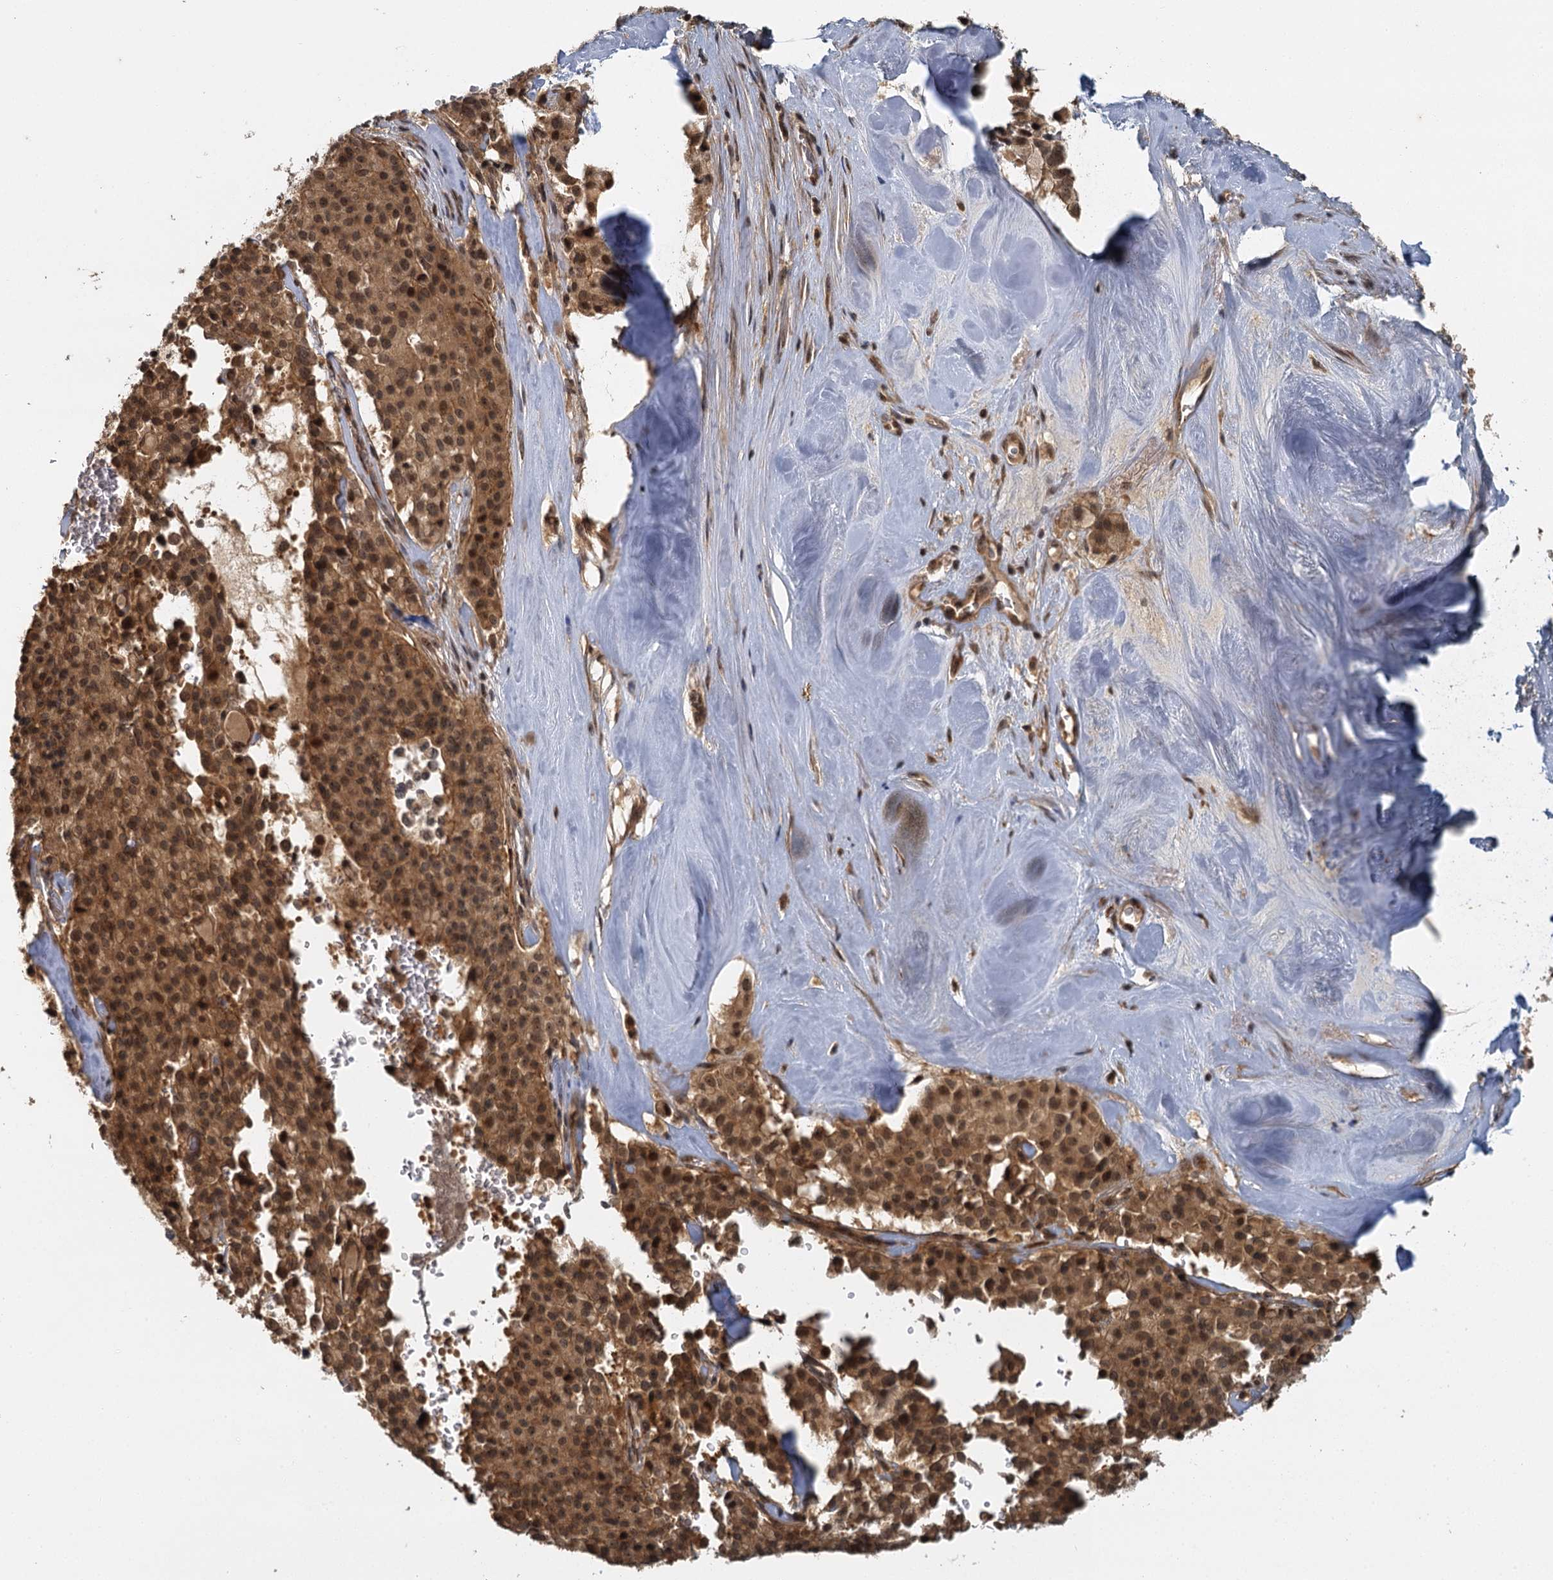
{"staining": {"intensity": "moderate", "quantity": ">75%", "location": "cytoplasmic/membranous,nuclear"}, "tissue": "pancreatic cancer", "cell_type": "Tumor cells", "image_type": "cancer", "snomed": [{"axis": "morphology", "description": "Adenocarcinoma, NOS"}, {"axis": "topography", "description": "Pancreas"}], "caption": "An immunohistochemistry (IHC) histopathology image of neoplastic tissue is shown. Protein staining in brown labels moderate cytoplasmic/membranous and nuclear positivity in pancreatic cancer within tumor cells.", "gene": "ZNF549", "patient": {"sex": "male", "age": 65}}